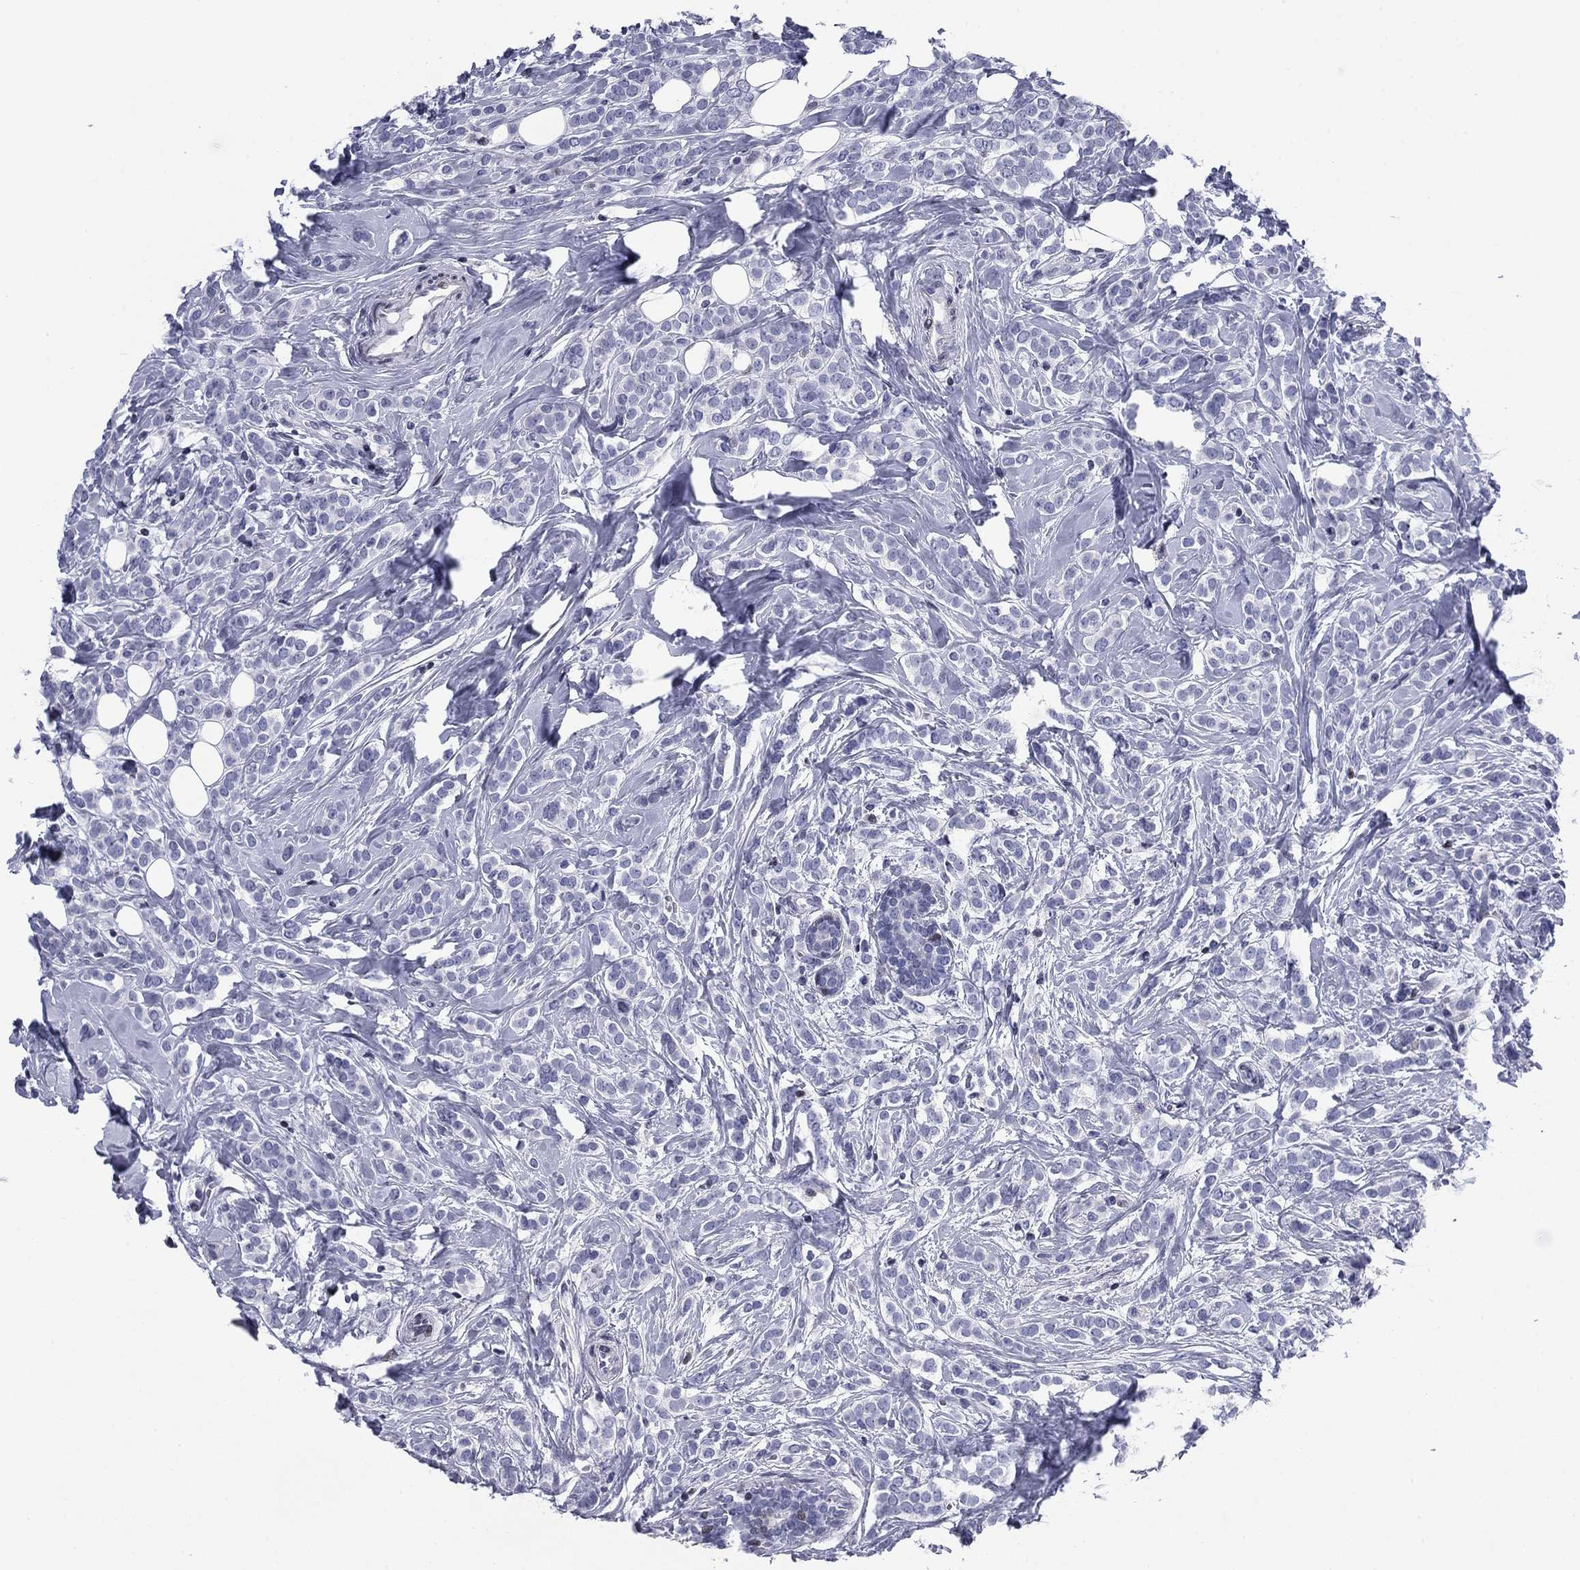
{"staining": {"intensity": "negative", "quantity": "none", "location": "none"}, "tissue": "breast cancer", "cell_type": "Tumor cells", "image_type": "cancer", "snomed": [{"axis": "morphology", "description": "Lobular carcinoma"}, {"axis": "topography", "description": "Breast"}], "caption": "An IHC photomicrograph of lobular carcinoma (breast) is shown. There is no staining in tumor cells of lobular carcinoma (breast).", "gene": "CCDC144A", "patient": {"sex": "female", "age": 49}}